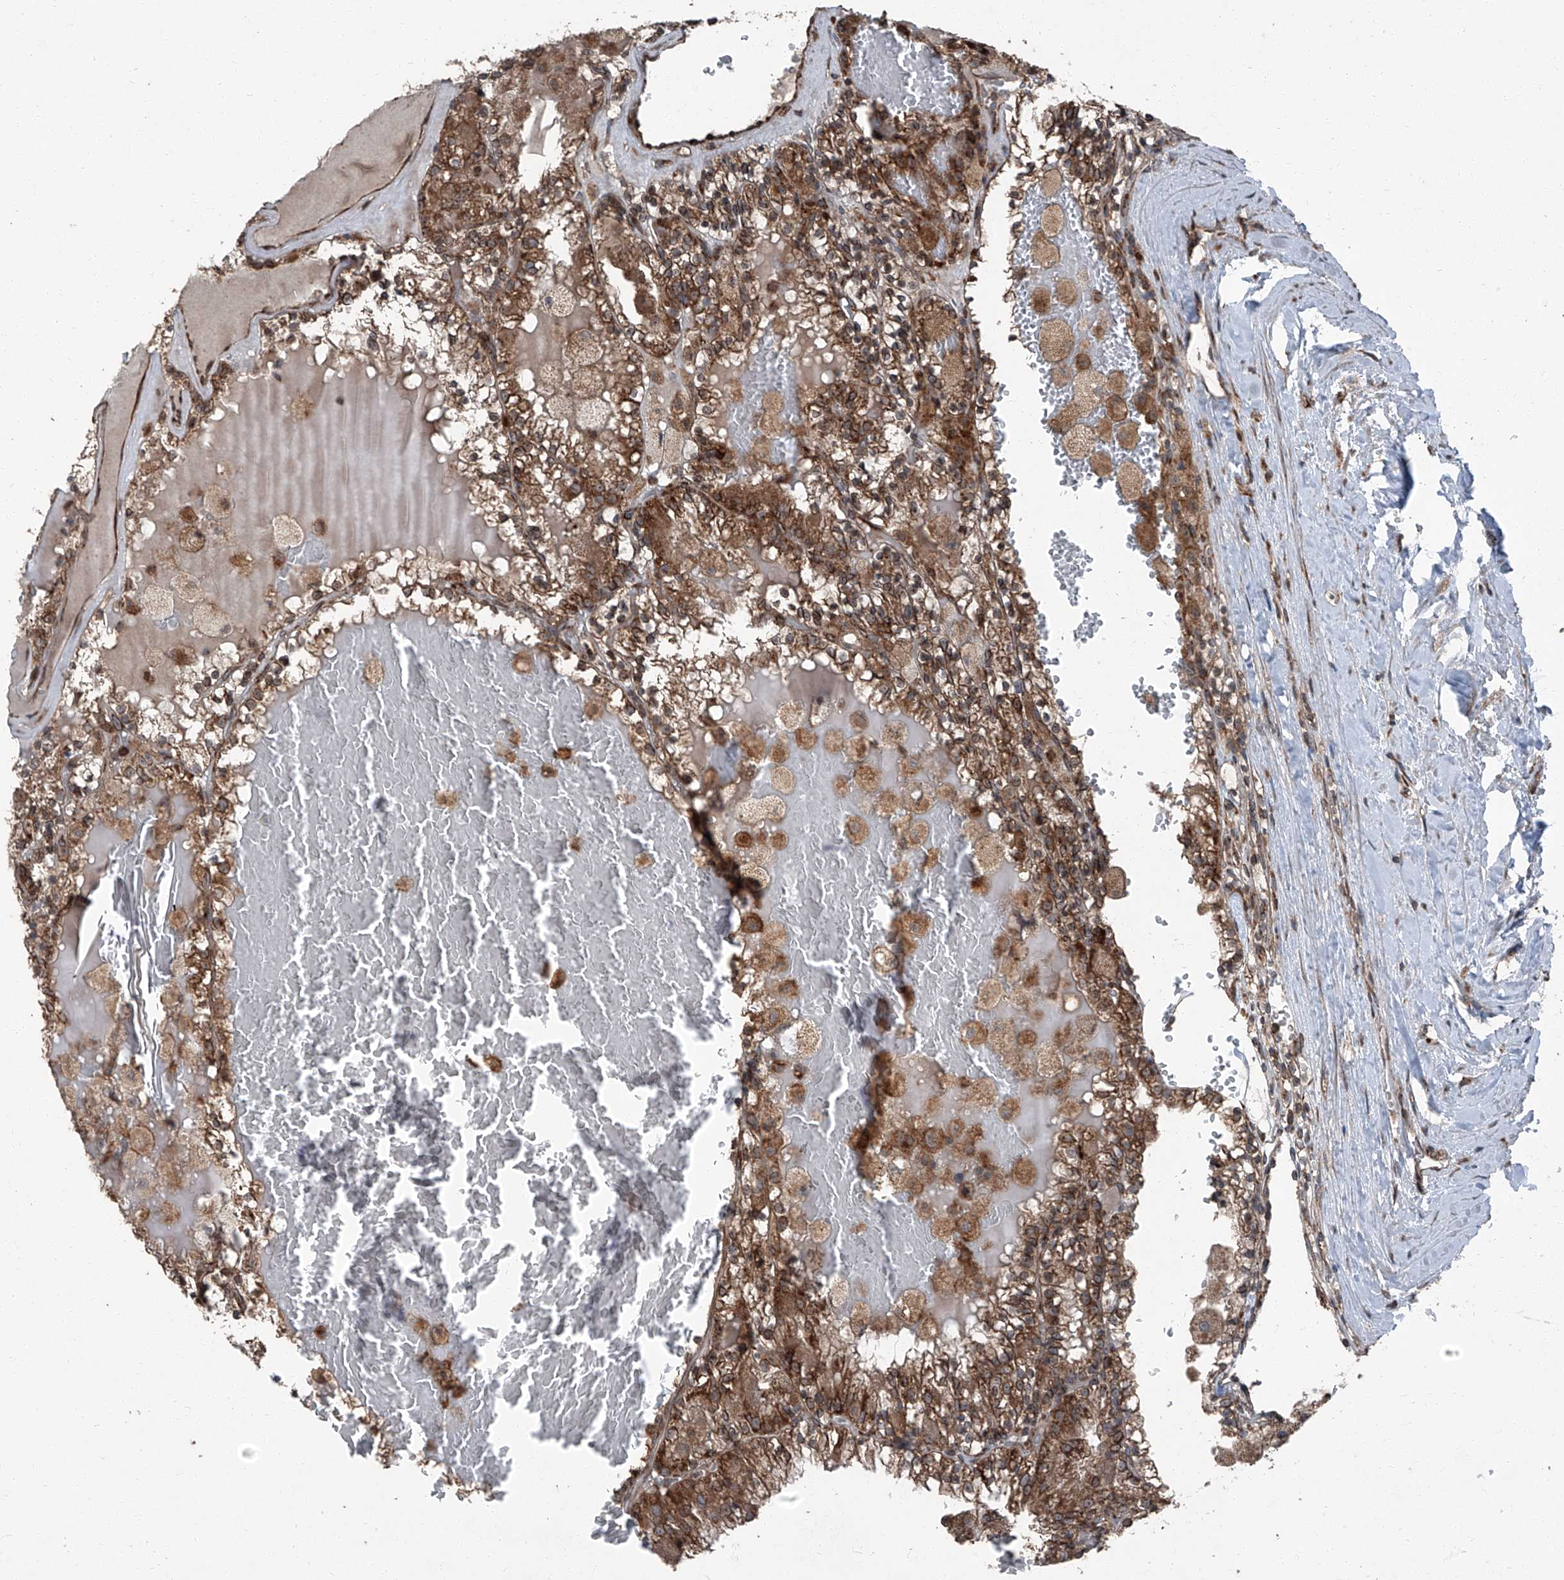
{"staining": {"intensity": "strong", "quantity": ">75%", "location": "cytoplasmic/membranous"}, "tissue": "renal cancer", "cell_type": "Tumor cells", "image_type": "cancer", "snomed": [{"axis": "morphology", "description": "Adenocarcinoma, NOS"}, {"axis": "topography", "description": "Kidney"}], "caption": "A brown stain shows strong cytoplasmic/membranous expression of a protein in renal adenocarcinoma tumor cells.", "gene": "LIMK1", "patient": {"sex": "female", "age": 56}}